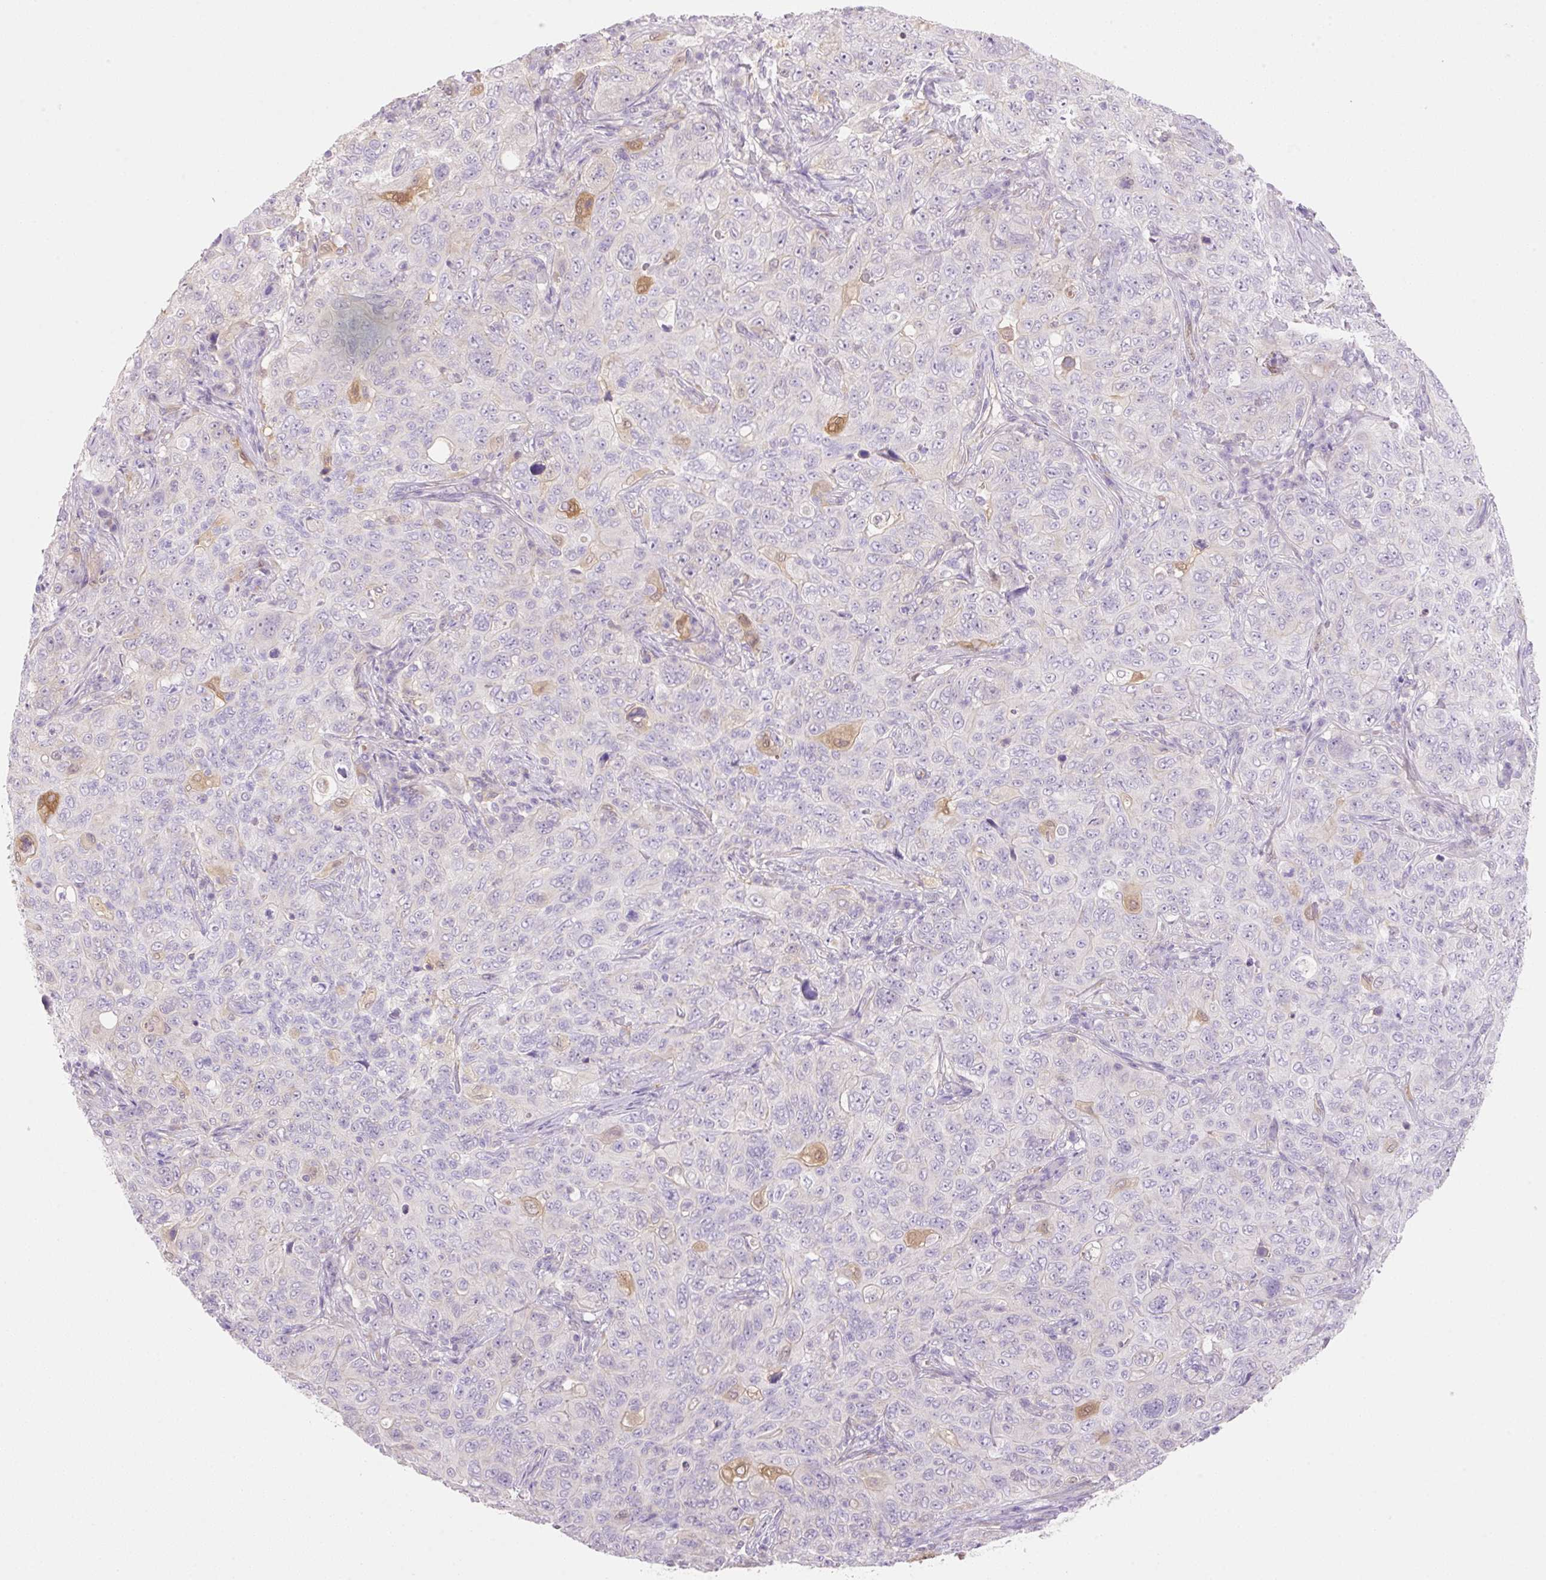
{"staining": {"intensity": "negative", "quantity": "none", "location": "none"}, "tissue": "pancreatic cancer", "cell_type": "Tumor cells", "image_type": "cancer", "snomed": [{"axis": "morphology", "description": "Adenocarcinoma, NOS"}, {"axis": "topography", "description": "Pancreas"}], "caption": "This is an IHC image of human pancreatic adenocarcinoma. There is no positivity in tumor cells.", "gene": "FABP5", "patient": {"sex": "male", "age": 68}}